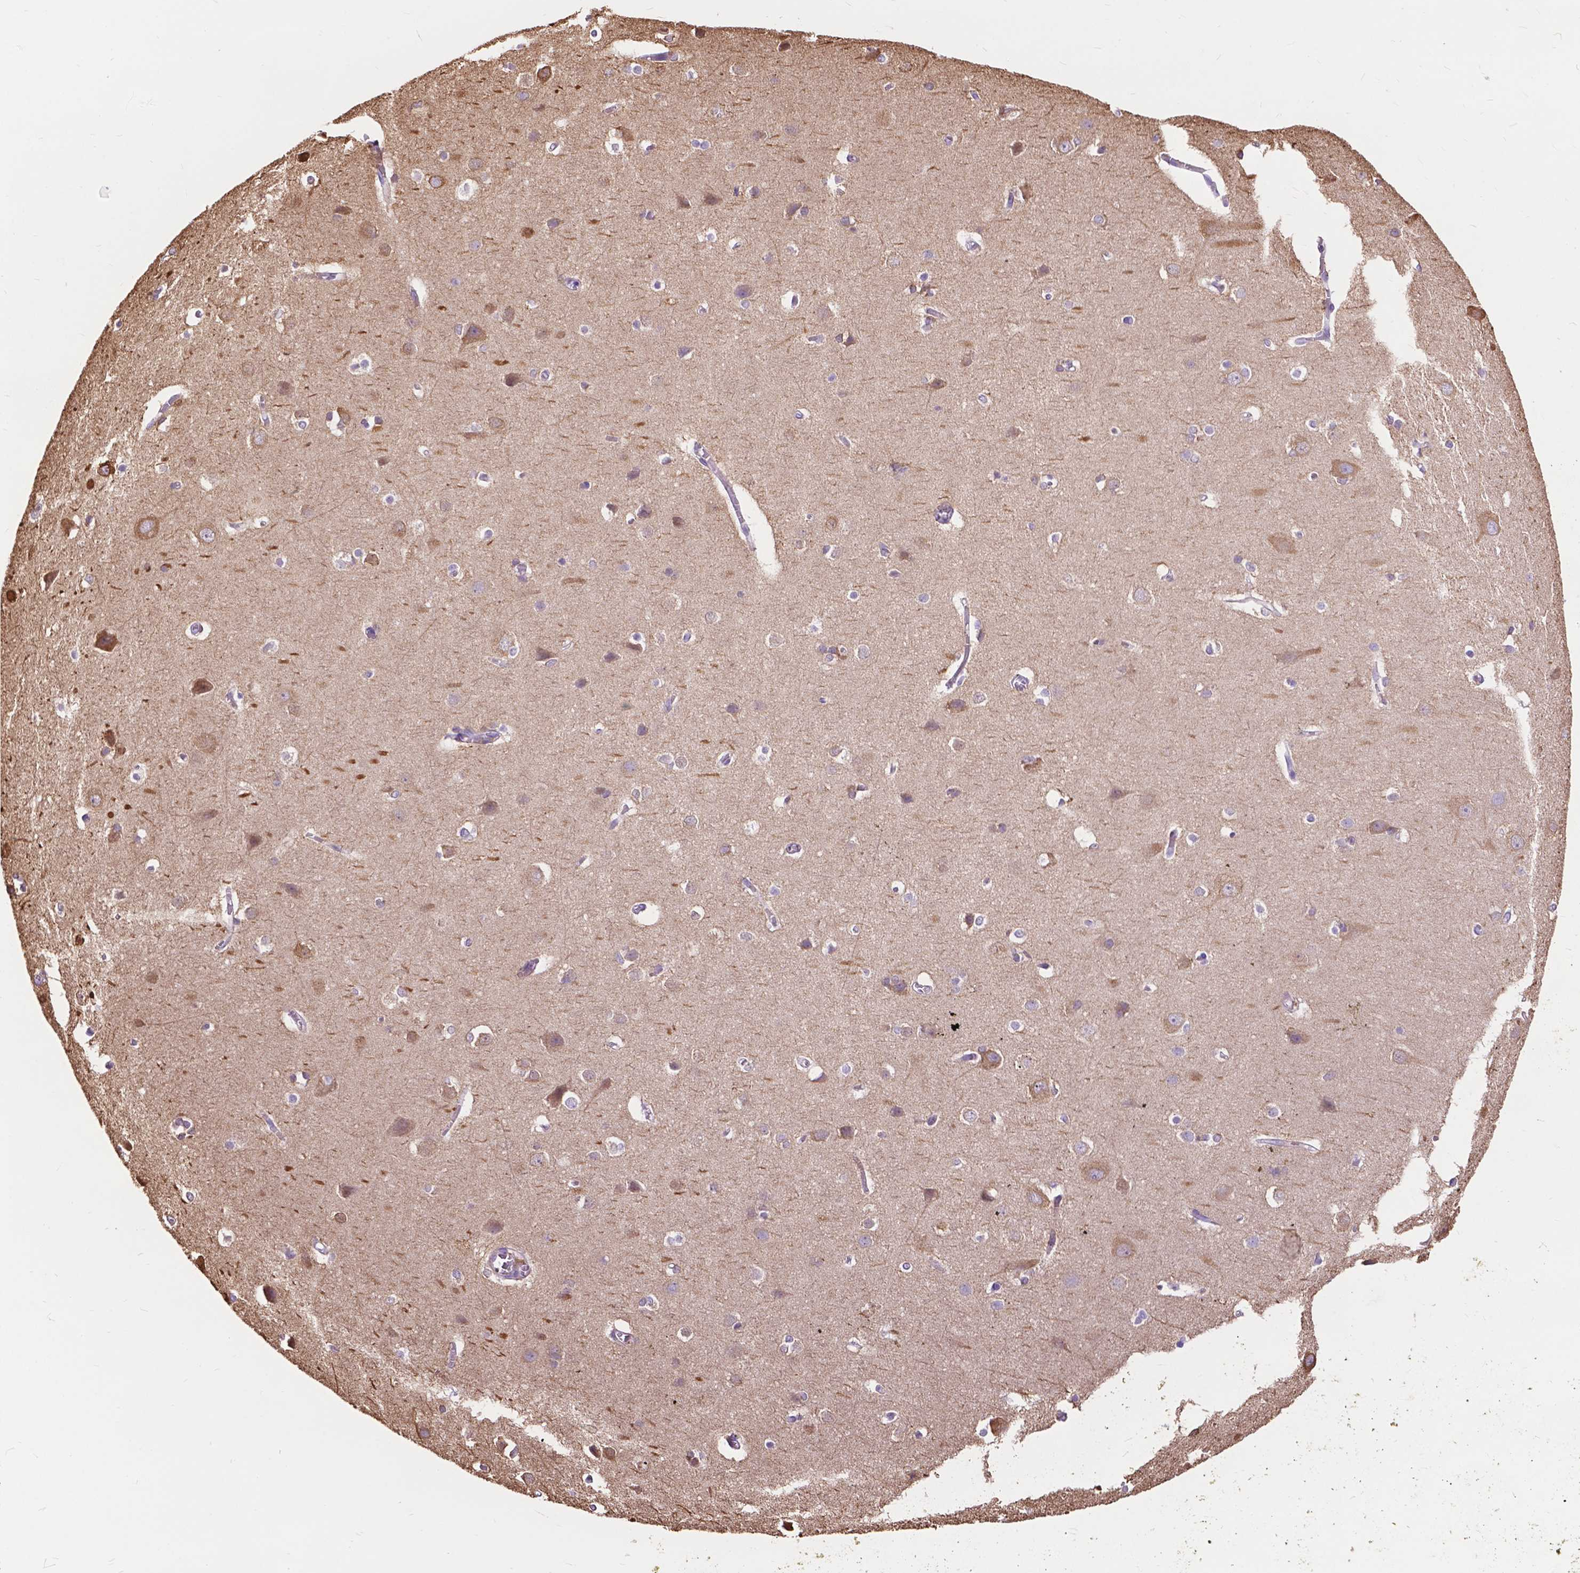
{"staining": {"intensity": "negative", "quantity": "none", "location": "none"}, "tissue": "cerebral cortex", "cell_type": "Endothelial cells", "image_type": "normal", "snomed": [{"axis": "morphology", "description": "Normal tissue, NOS"}, {"axis": "topography", "description": "Cerebral cortex"}], "caption": "This is an IHC micrograph of normal human cerebral cortex. There is no expression in endothelial cells.", "gene": "PCDHA12", "patient": {"sex": "male", "age": 37}}